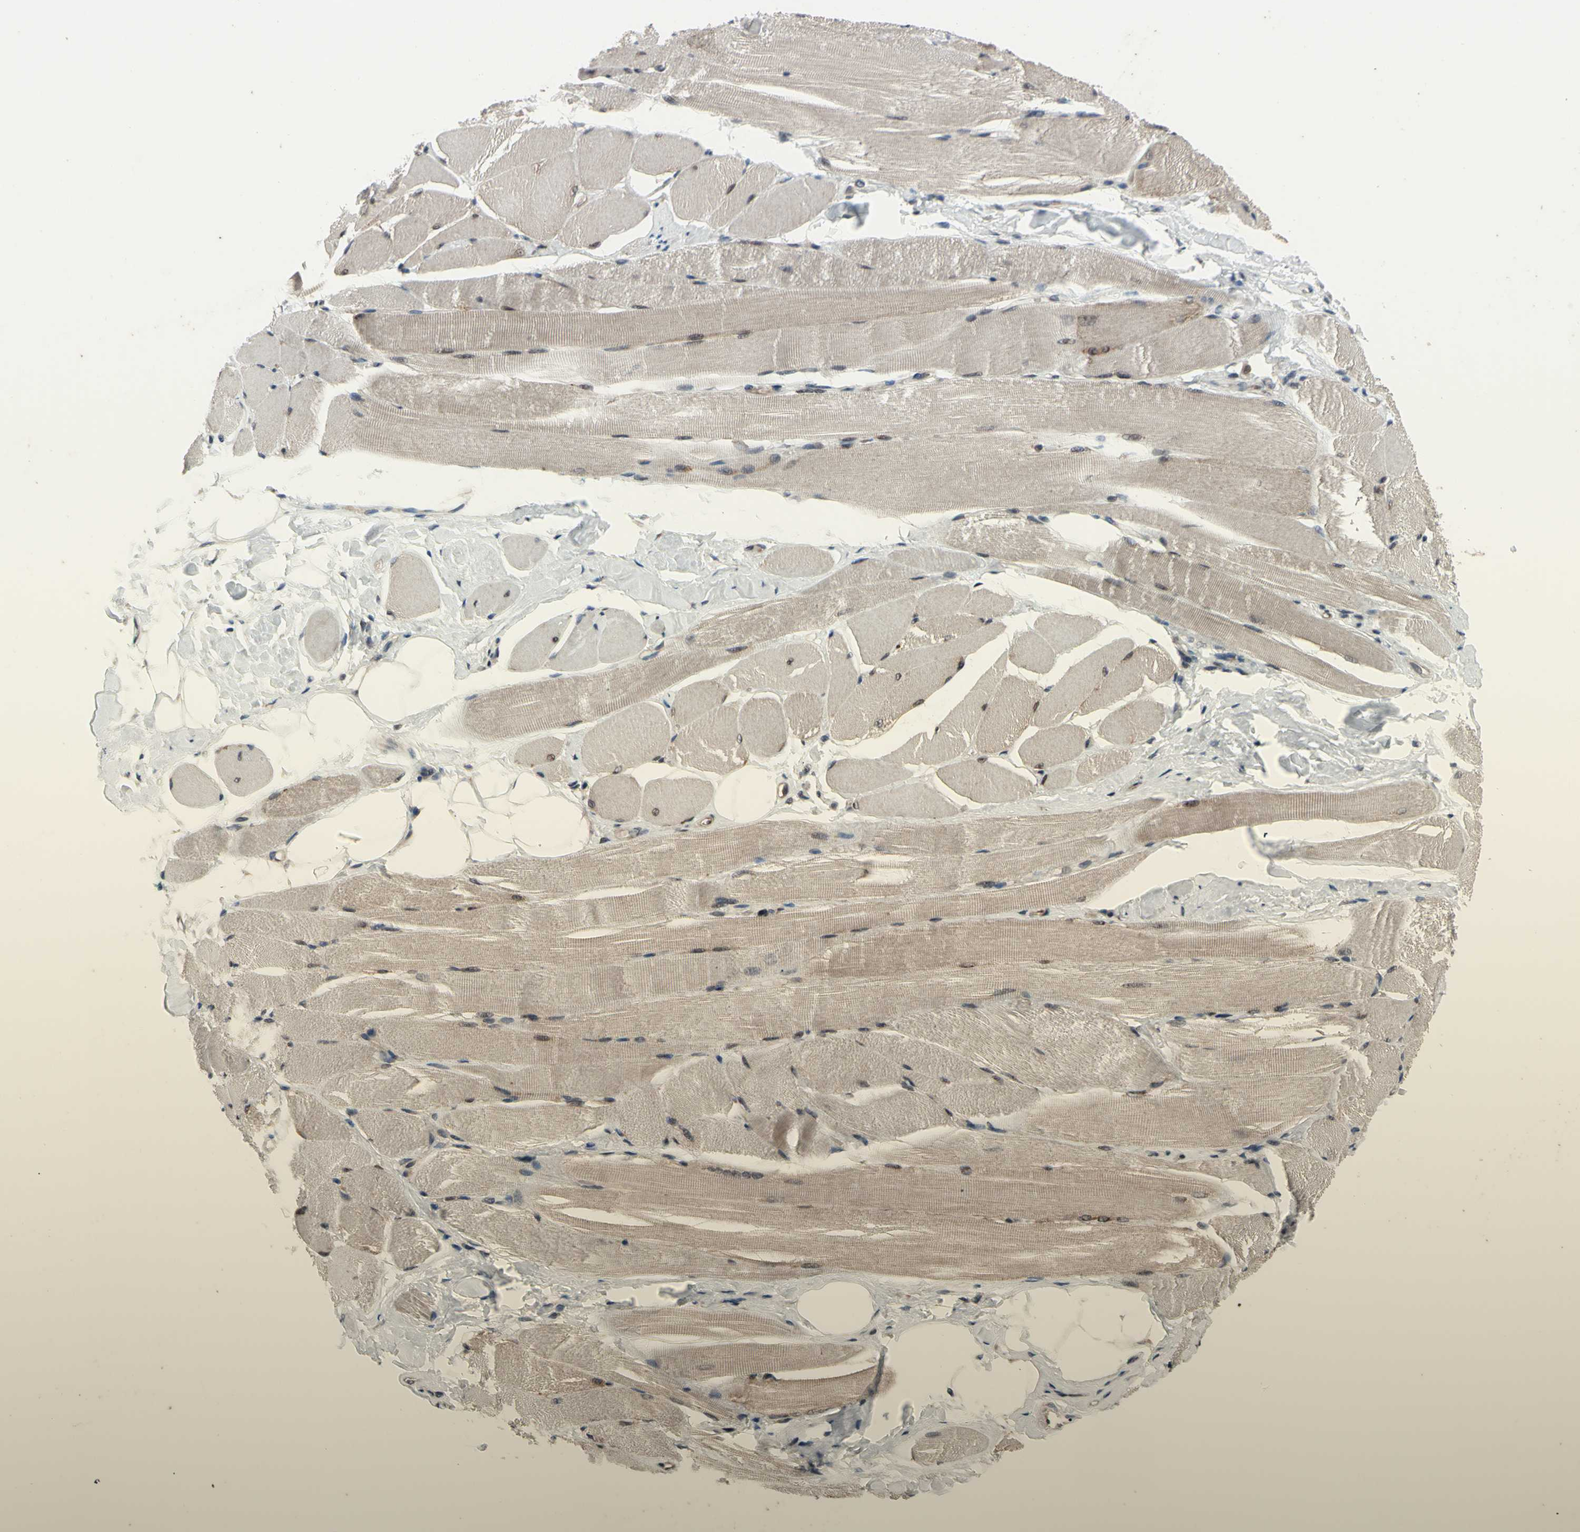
{"staining": {"intensity": "moderate", "quantity": ">75%", "location": "cytoplasmic/membranous,nuclear"}, "tissue": "skeletal muscle", "cell_type": "Myocytes", "image_type": "normal", "snomed": [{"axis": "morphology", "description": "Normal tissue, NOS"}, {"axis": "topography", "description": "Skeletal muscle"}, {"axis": "topography", "description": "Peripheral nerve tissue"}], "caption": "Myocytes show medium levels of moderate cytoplasmic/membranous,nuclear expression in about >75% of cells in unremarkable skeletal muscle.", "gene": "TRDMT1", "patient": {"sex": "female", "age": 84}}